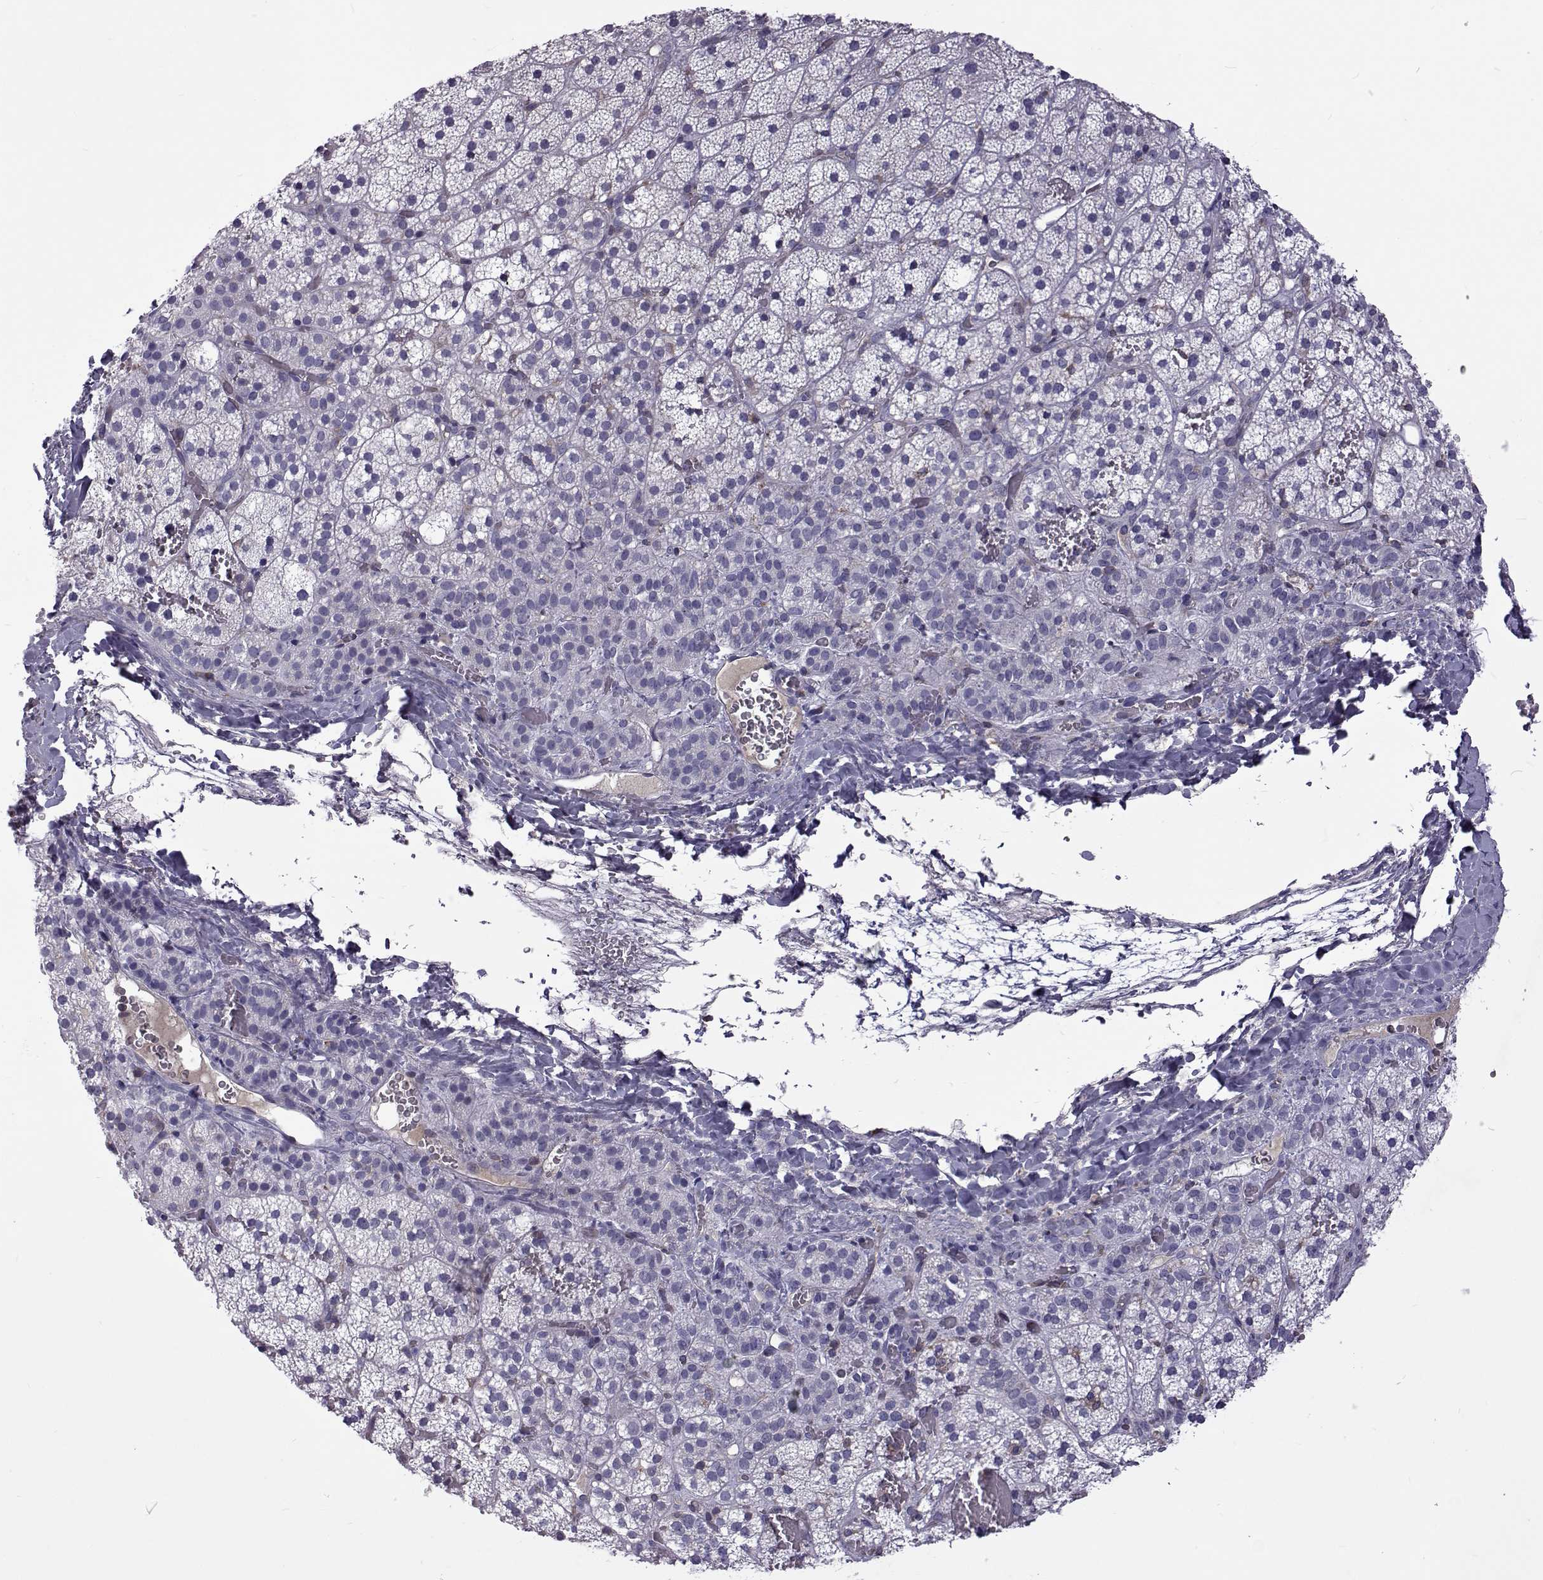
{"staining": {"intensity": "negative", "quantity": "none", "location": "none"}, "tissue": "adrenal gland", "cell_type": "Glandular cells", "image_type": "normal", "snomed": [{"axis": "morphology", "description": "Normal tissue, NOS"}, {"axis": "topography", "description": "Adrenal gland"}], "caption": "DAB (3,3'-diaminobenzidine) immunohistochemical staining of normal human adrenal gland exhibits no significant positivity in glandular cells. The staining is performed using DAB brown chromogen with nuclei counter-stained in using hematoxylin.", "gene": "TCF15", "patient": {"sex": "male", "age": 53}}